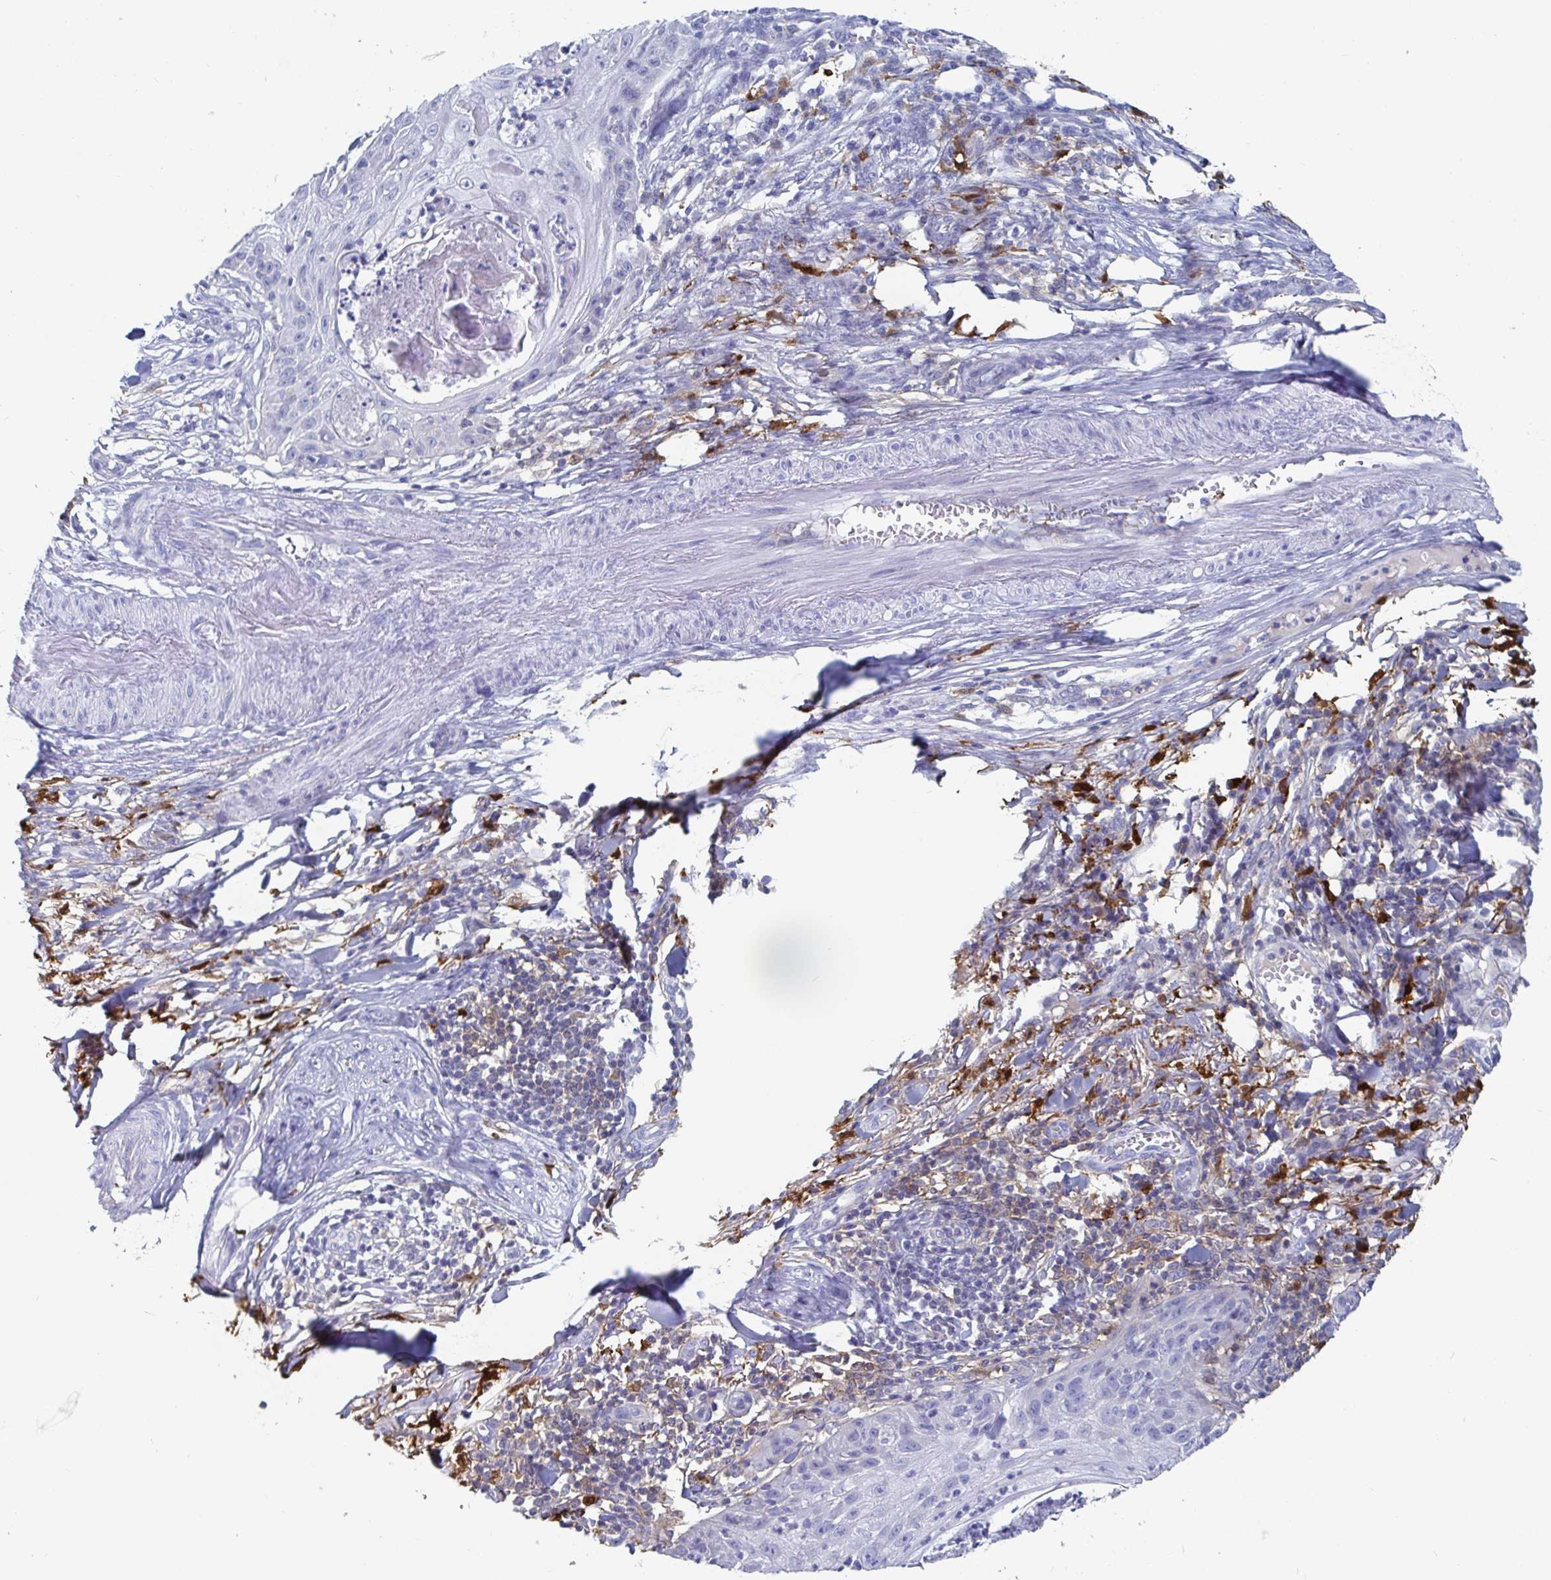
{"staining": {"intensity": "negative", "quantity": "none", "location": "none"}, "tissue": "skin cancer", "cell_type": "Tumor cells", "image_type": "cancer", "snomed": [{"axis": "morphology", "description": "Squamous cell carcinoma, NOS"}, {"axis": "topography", "description": "Skin"}], "caption": "Squamous cell carcinoma (skin) was stained to show a protein in brown. There is no significant positivity in tumor cells. (DAB immunohistochemistry (IHC) visualized using brightfield microscopy, high magnification).", "gene": "OR2A4", "patient": {"sex": "female", "age": 88}}